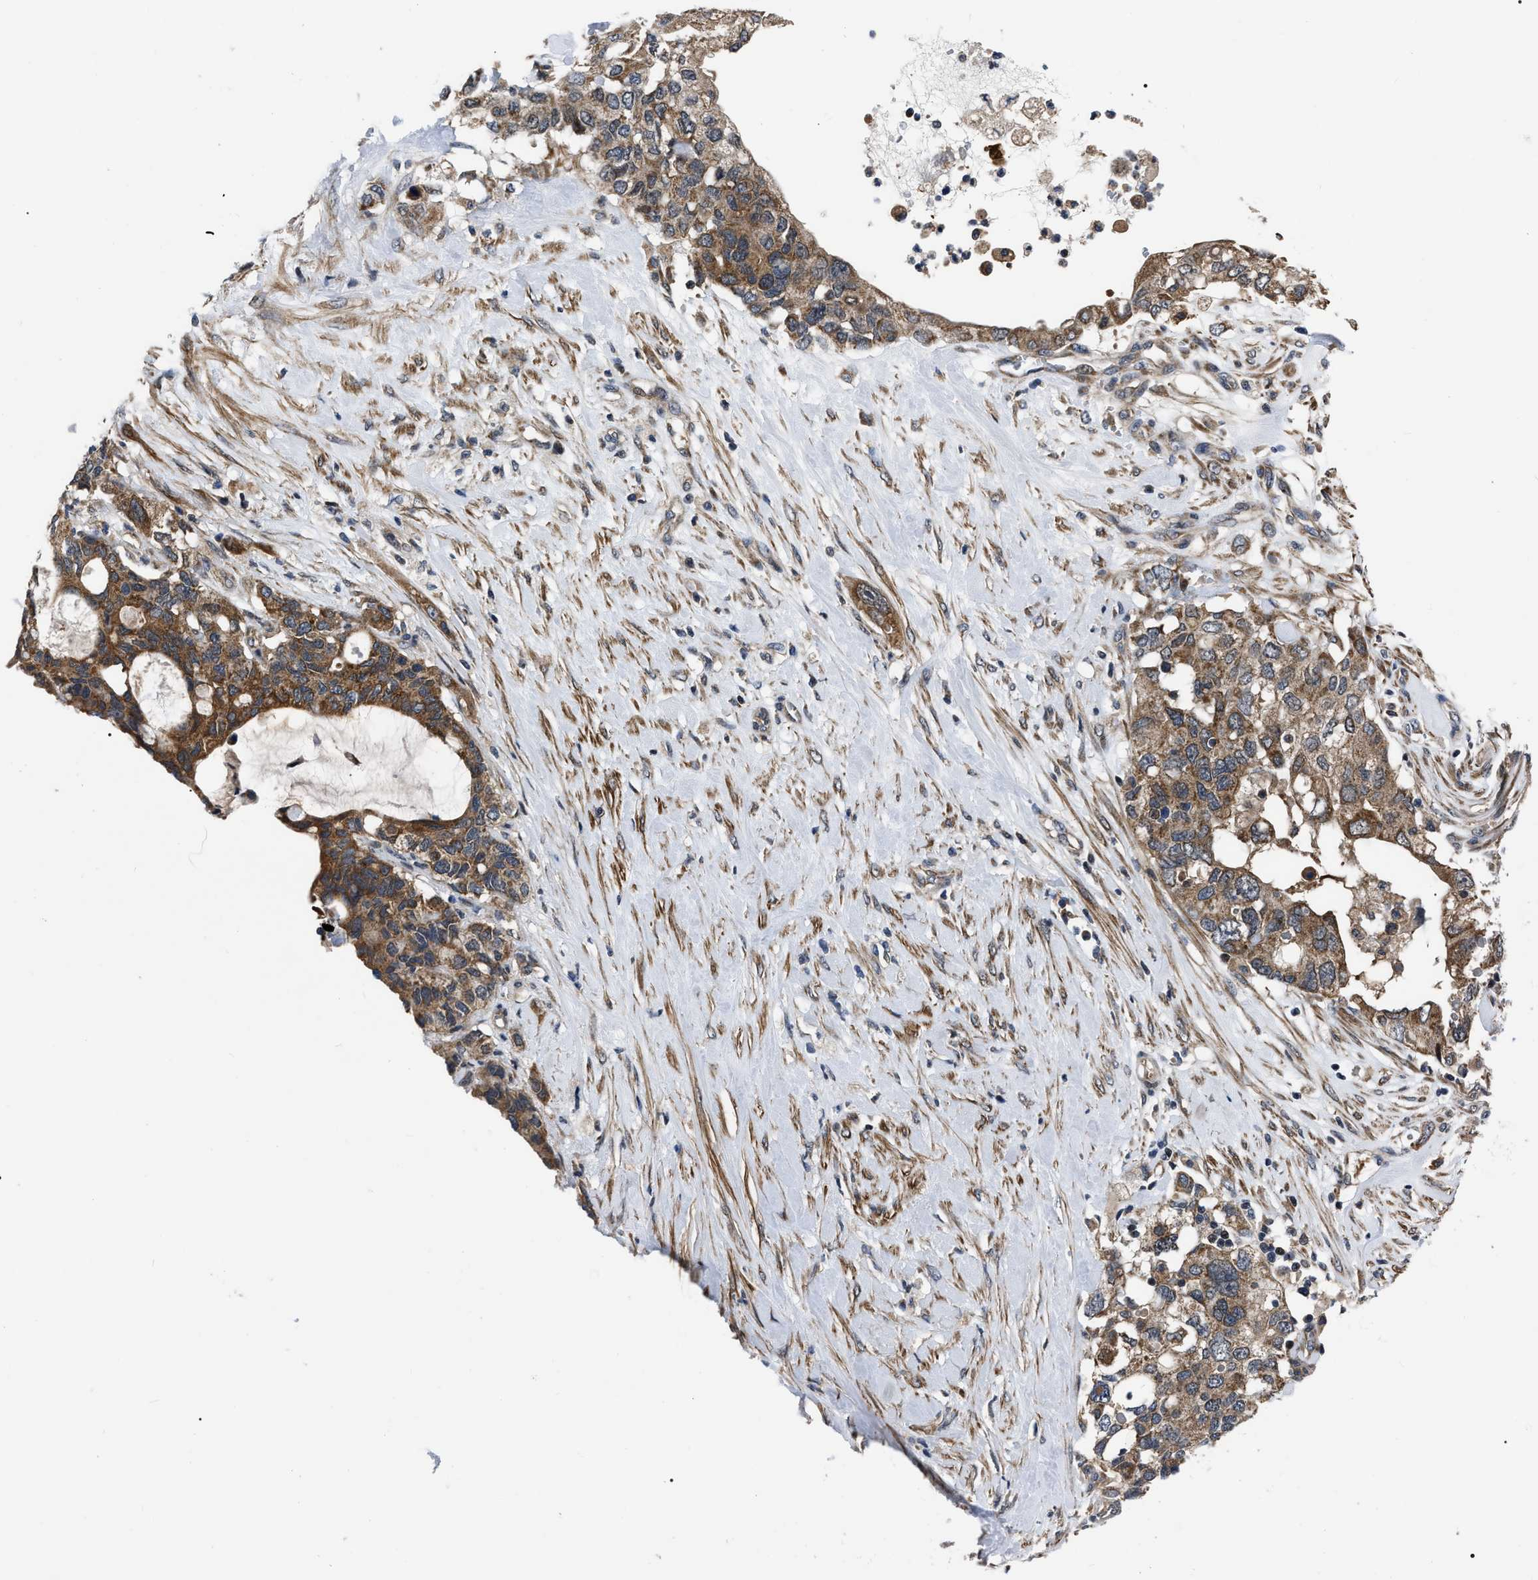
{"staining": {"intensity": "moderate", "quantity": ">75%", "location": "cytoplasmic/membranous"}, "tissue": "pancreatic cancer", "cell_type": "Tumor cells", "image_type": "cancer", "snomed": [{"axis": "morphology", "description": "Adenocarcinoma, NOS"}, {"axis": "topography", "description": "Pancreas"}], "caption": "A high-resolution histopathology image shows immunohistochemistry (IHC) staining of pancreatic cancer, which shows moderate cytoplasmic/membranous expression in approximately >75% of tumor cells.", "gene": "PPWD1", "patient": {"sex": "female", "age": 56}}